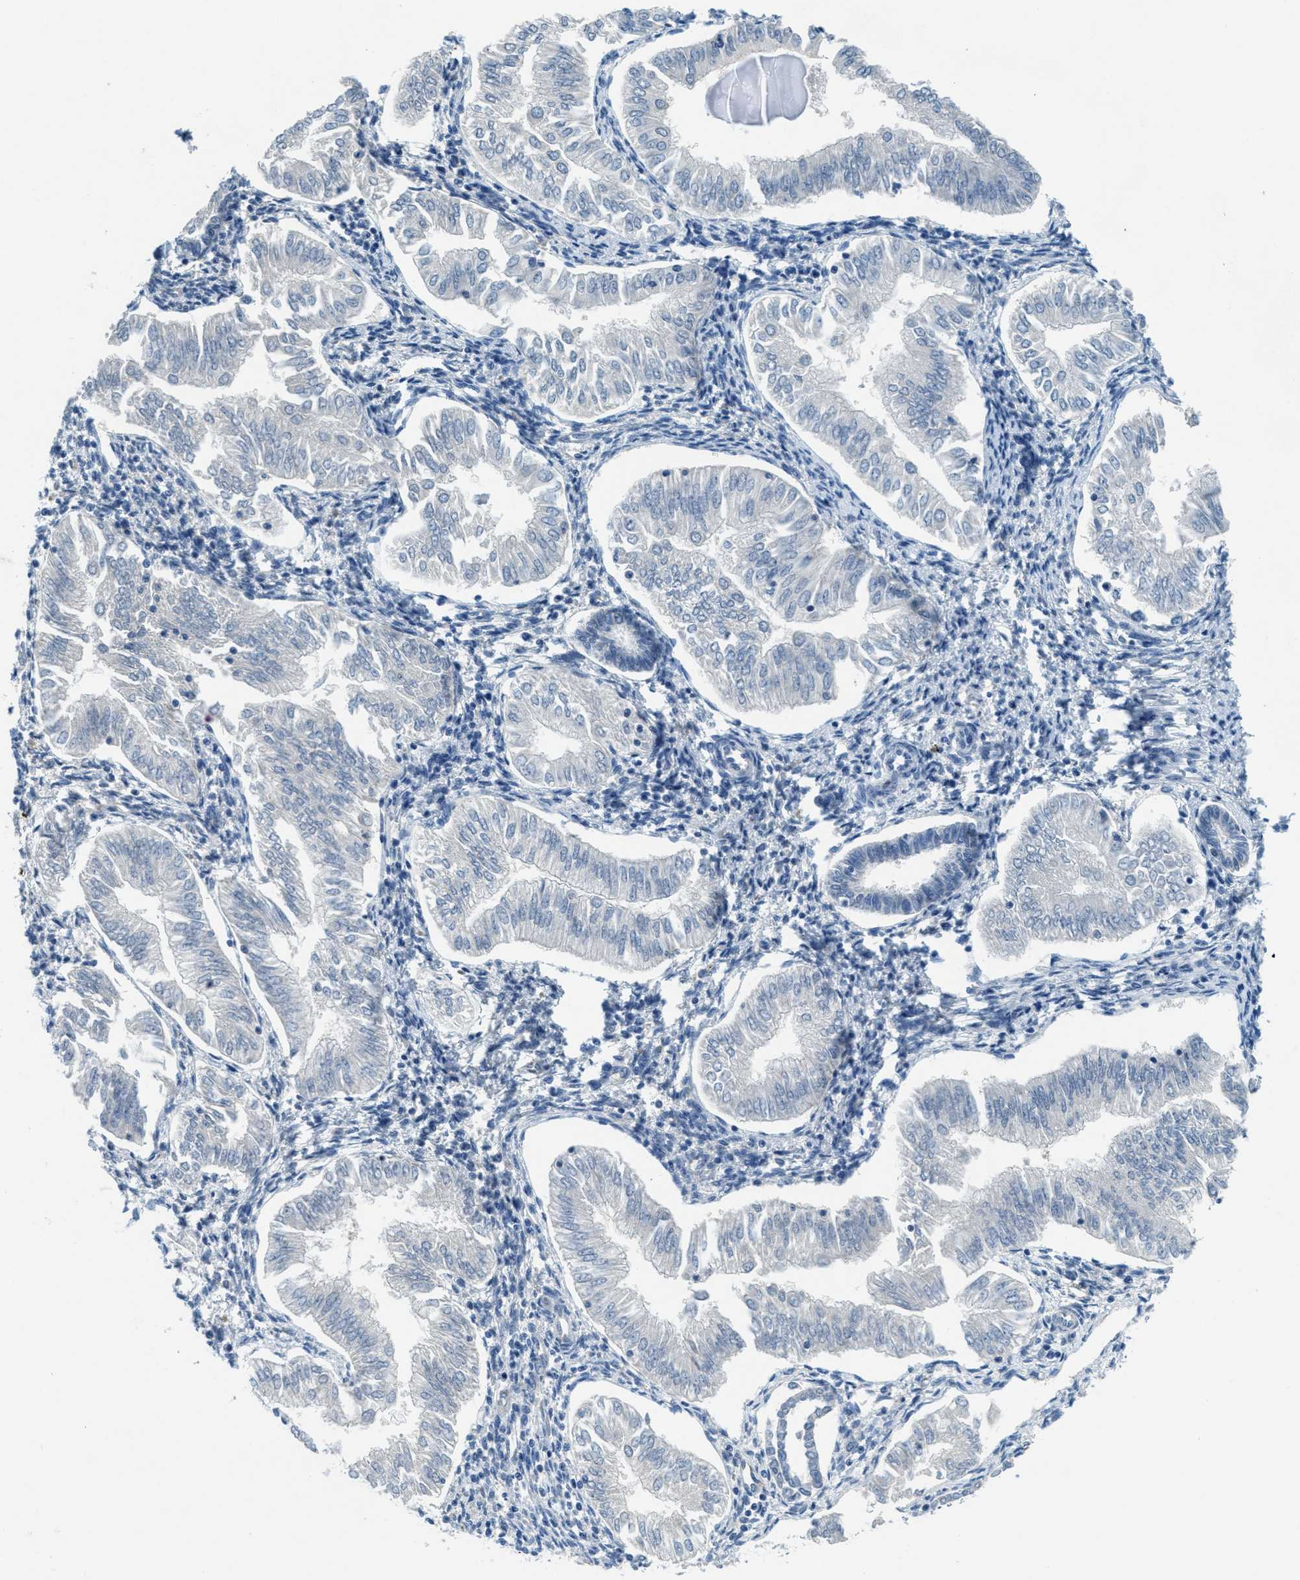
{"staining": {"intensity": "negative", "quantity": "none", "location": "none"}, "tissue": "endometrial cancer", "cell_type": "Tumor cells", "image_type": "cancer", "snomed": [{"axis": "morphology", "description": "Adenocarcinoma, NOS"}, {"axis": "topography", "description": "Endometrium"}], "caption": "The immunohistochemistry histopathology image has no significant staining in tumor cells of endometrial cancer (adenocarcinoma) tissue. (Immunohistochemistry, brightfield microscopy, high magnification).", "gene": "A2M", "patient": {"sex": "female", "age": 53}}